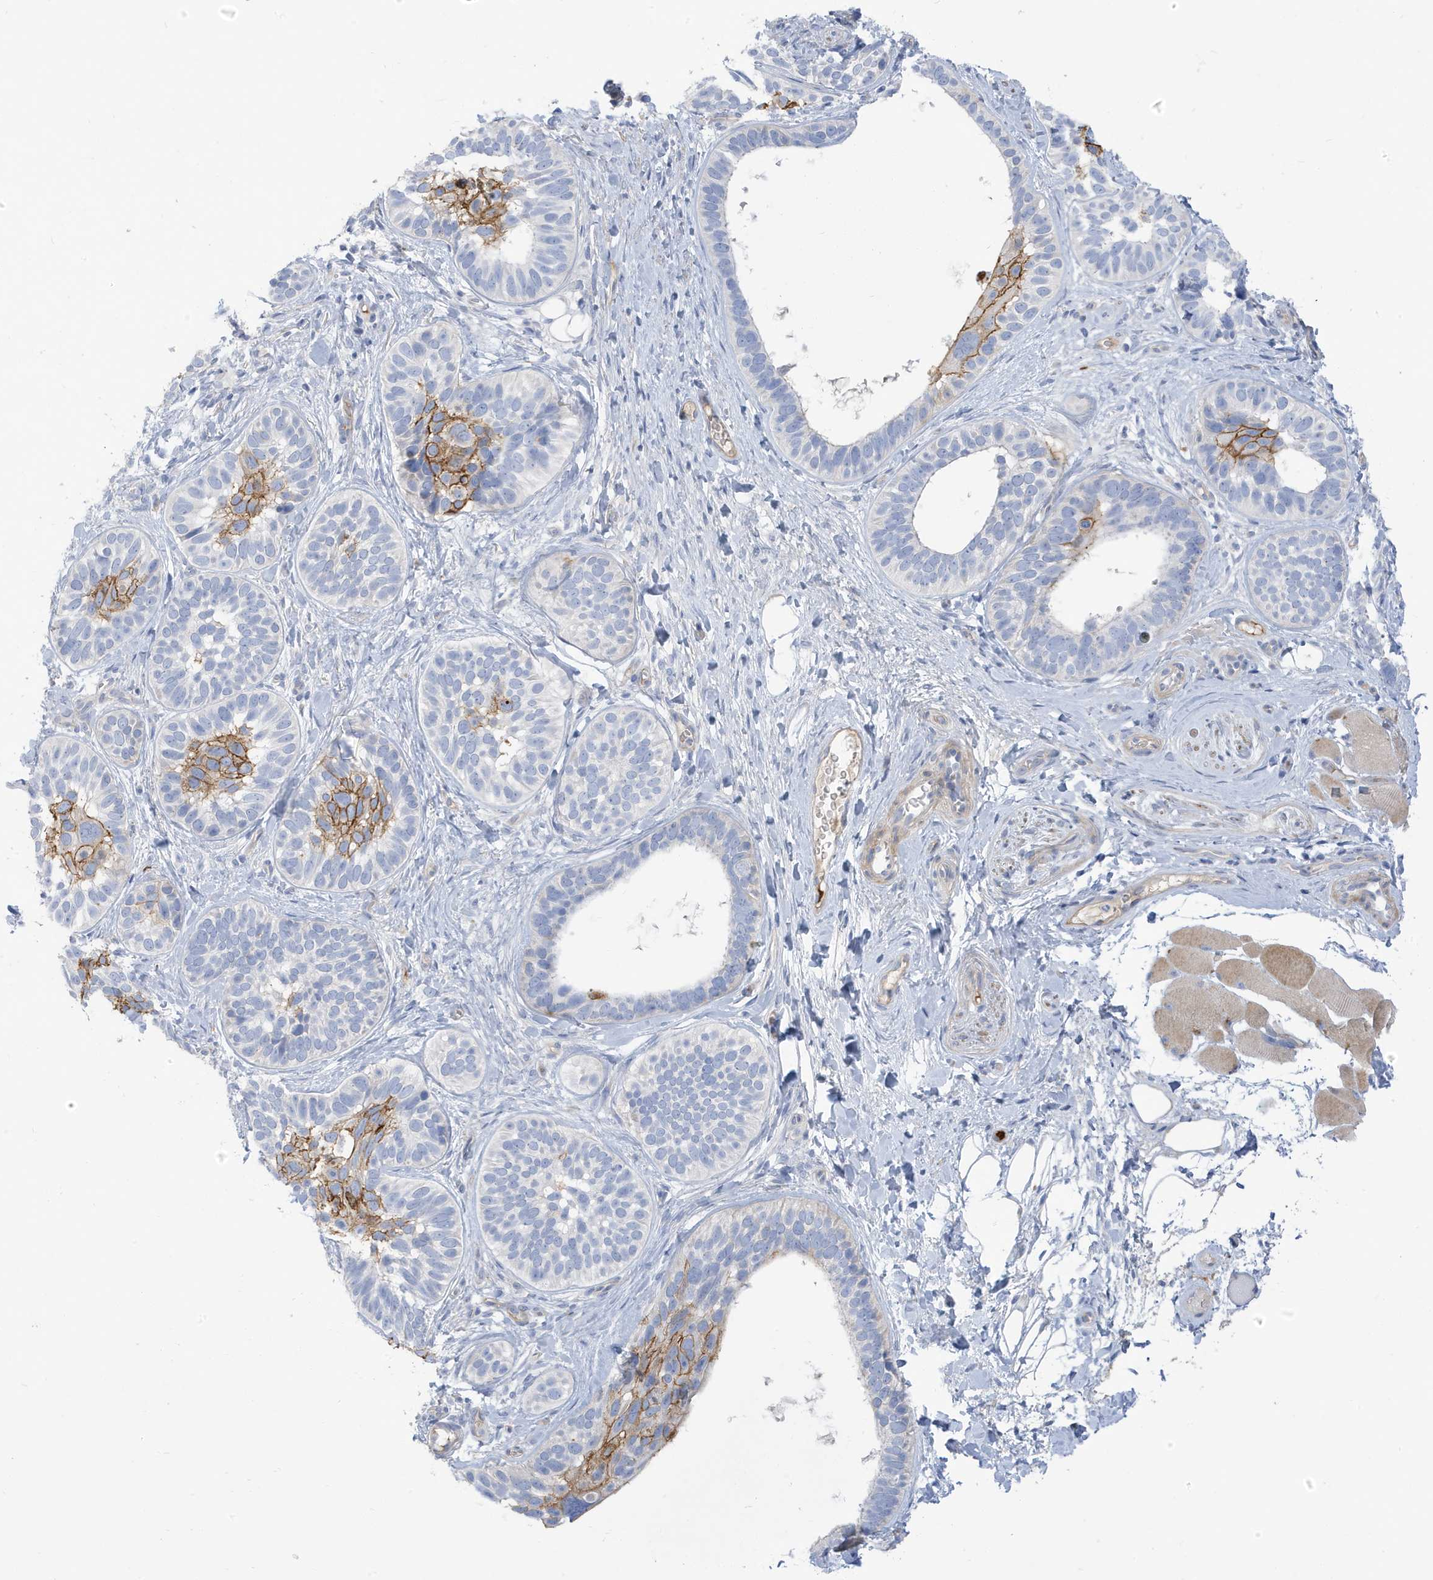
{"staining": {"intensity": "moderate", "quantity": "<25%", "location": "cytoplasmic/membranous"}, "tissue": "skin cancer", "cell_type": "Tumor cells", "image_type": "cancer", "snomed": [{"axis": "morphology", "description": "Basal cell carcinoma"}, {"axis": "topography", "description": "Skin"}], "caption": "An image showing moderate cytoplasmic/membranous positivity in approximately <25% of tumor cells in skin cancer (basal cell carcinoma), as visualized by brown immunohistochemical staining.", "gene": "ATP13A5", "patient": {"sex": "male", "age": 62}}